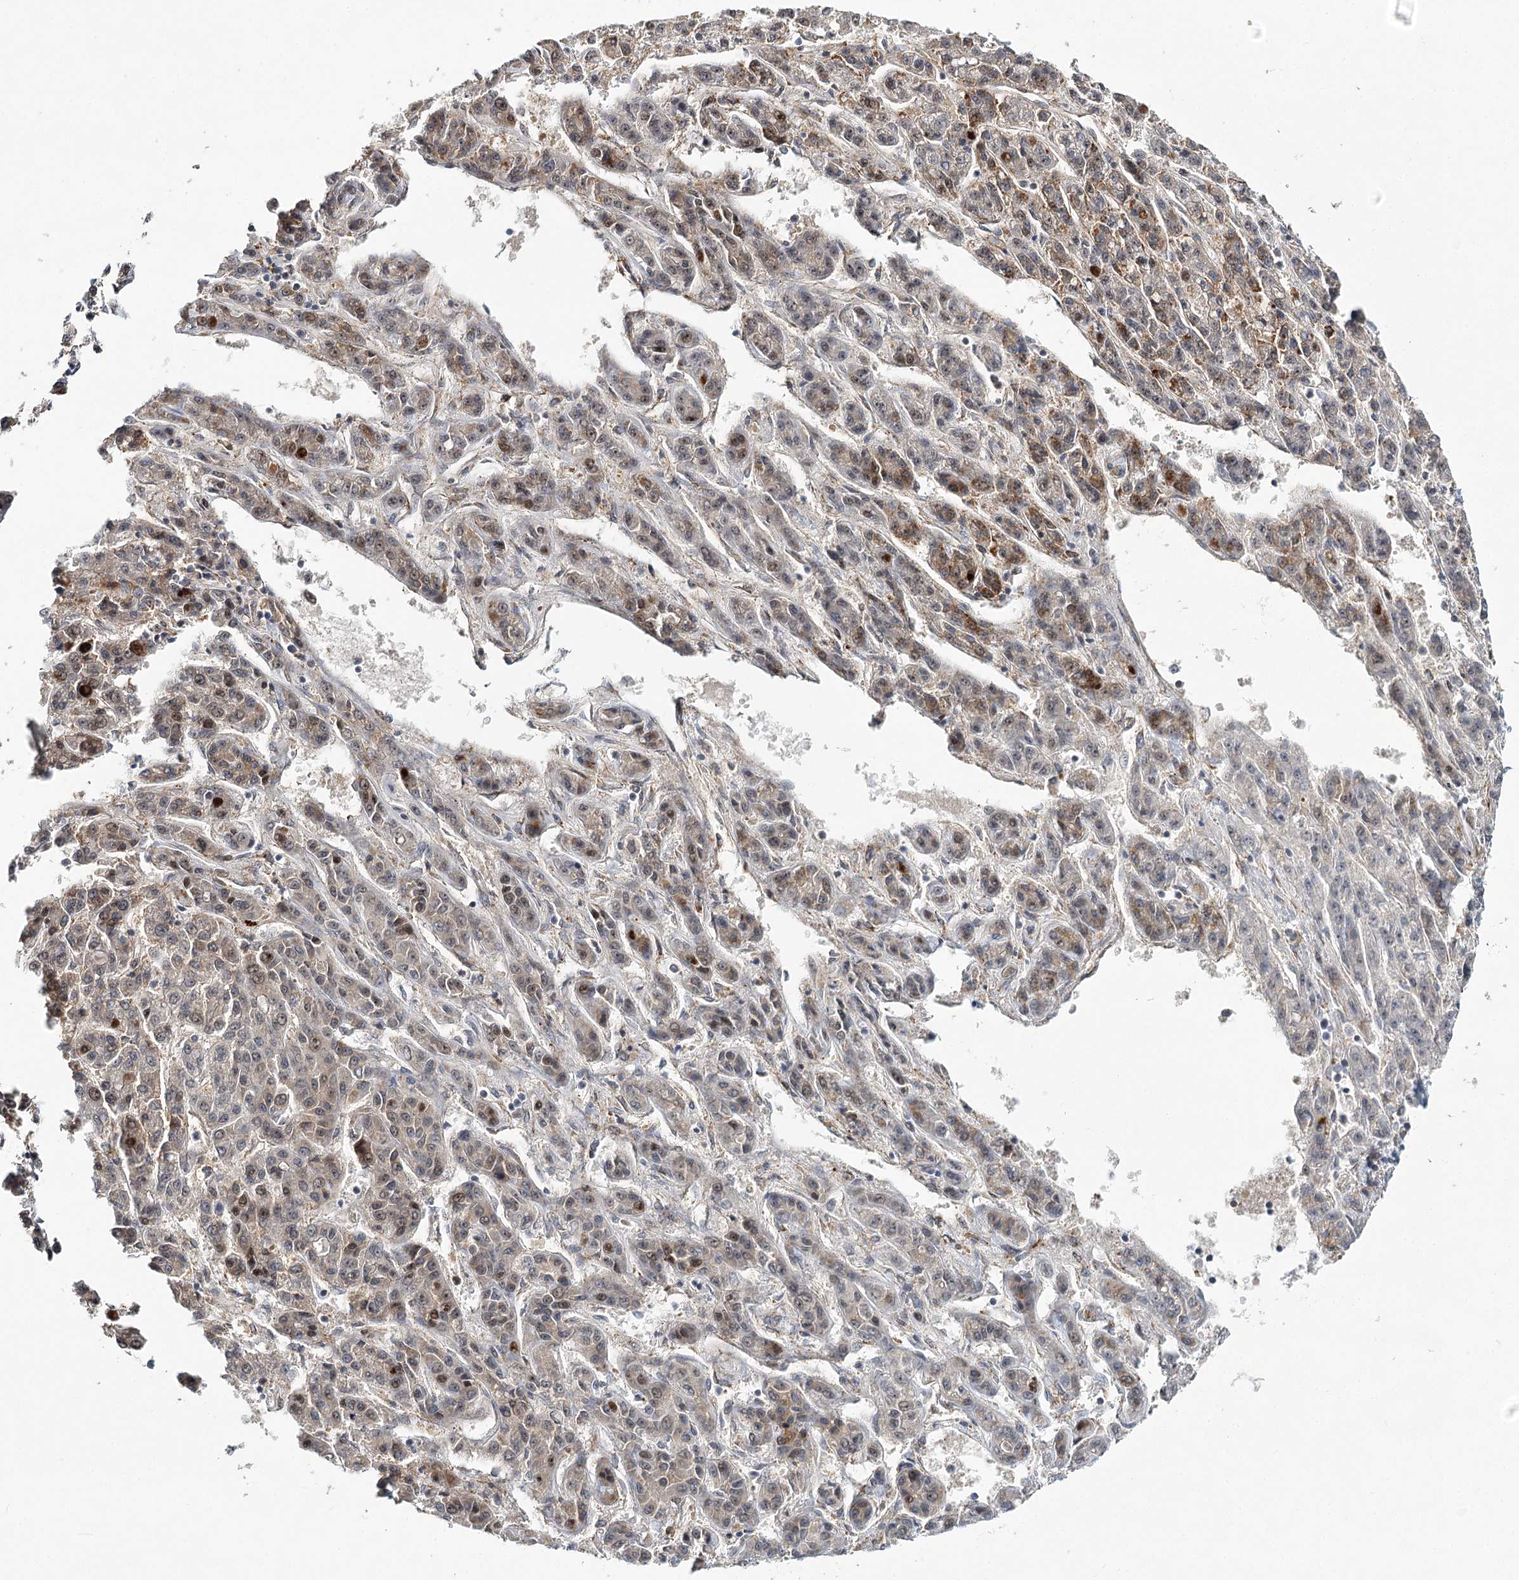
{"staining": {"intensity": "weak", "quantity": "25%-75%", "location": "cytoplasmic/membranous"}, "tissue": "liver cancer", "cell_type": "Tumor cells", "image_type": "cancer", "snomed": [{"axis": "morphology", "description": "Carcinoma, Hepatocellular, NOS"}, {"axis": "topography", "description": "Liver"}], "caption": "Tumor cells exhibit low levels of weak cytoplasmic/membranous staining in approximately 25%-75% of cells in human liver hepatocellular carcinoma. Using DAB (brown) and hematoxylin (blue) stains, captured at high magnification using brightfield microscopy.", "gene": "WDR36", "patient": {"sex": "male", "age": 70}}